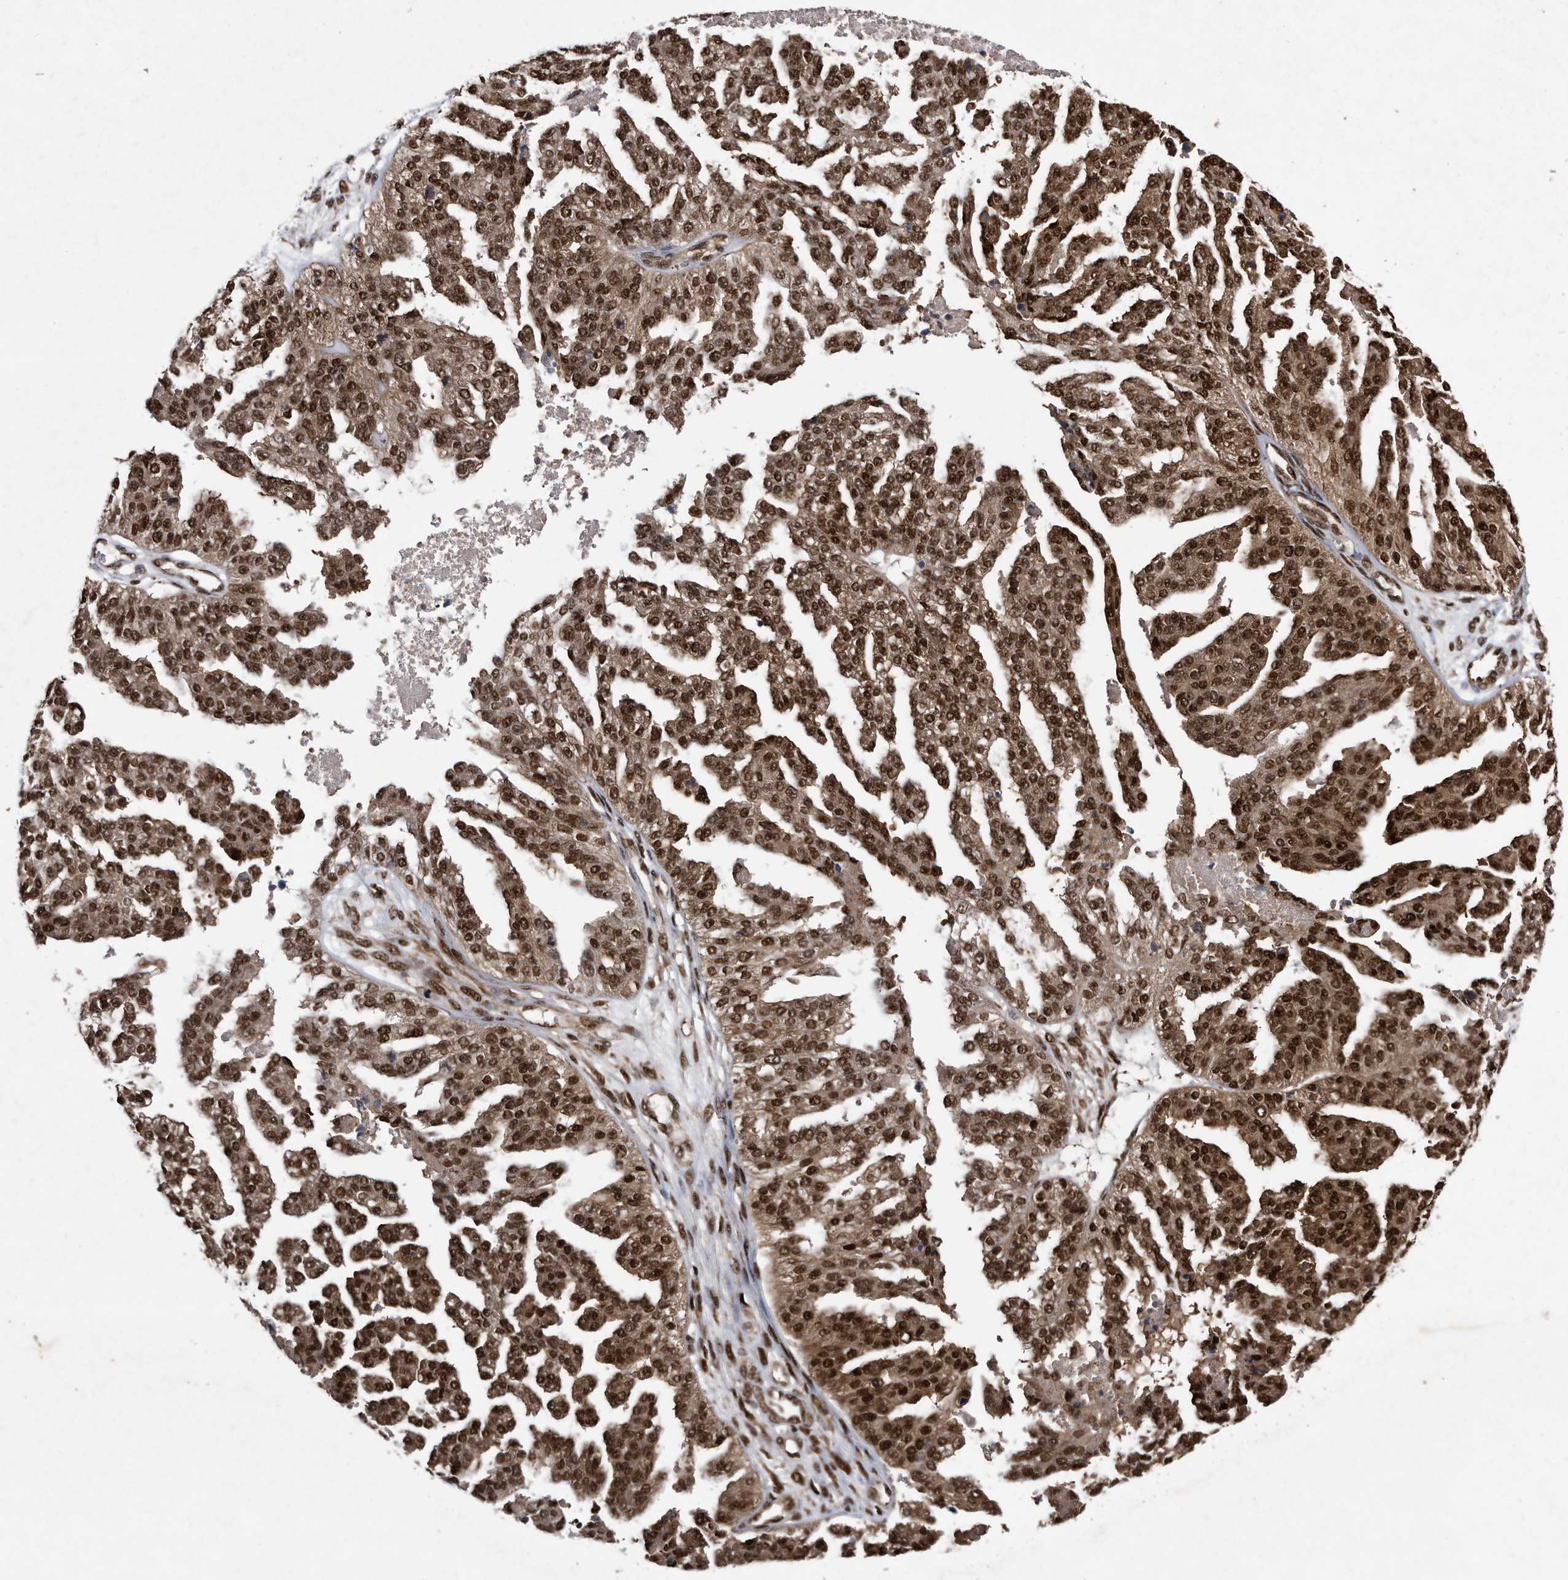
{"staining": {"intensity": "strong", "quantity": ">75%", "location": "cytoplasmic/membranous,nuclear"}, "tissue": "ovarian cancer", "cell_type": "Tumor cells", "image_type": "cancer", "snomed": [{"axis": "morphology", "description": "Cystadenocarcinoma, serous, NOS"}, {"axis": "topography", "description": "Ovary"}], "caption": "Ovarian cancer (serous cystadenocarcinoma) tissue reveals strong cytoplasmic/membranous and nuclear expression in about >75% of tumor cells The protein of interest is stained brown, and the nuclei are stained in blue (DAB (3,3'-diaminobenzidine) IHC with brightfield microscopy, high magnification).", "gene": "RAD23B", "patient": {"sex": "female", "age": 58}}